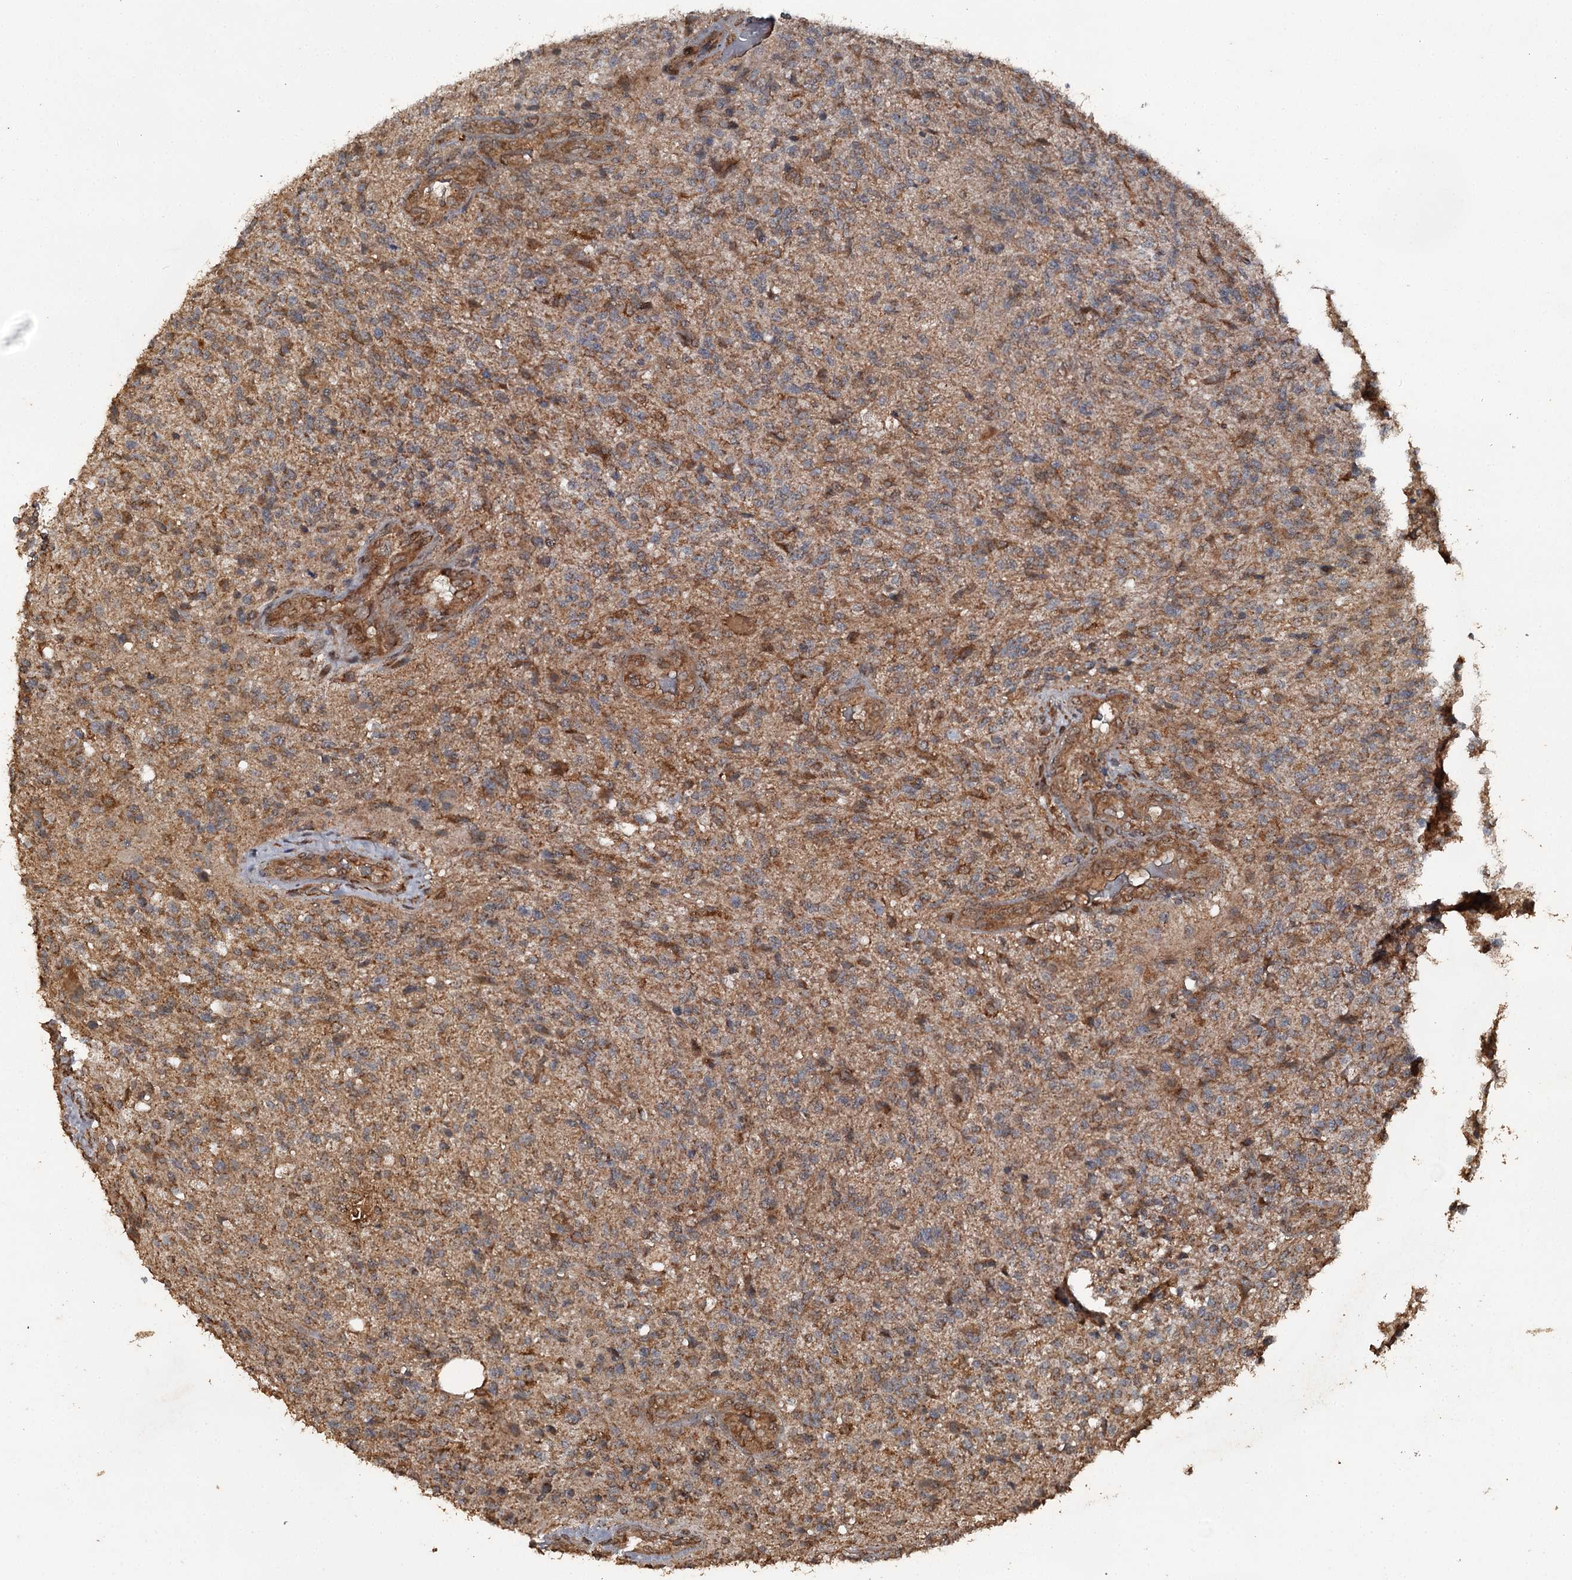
{"staining": {"intensity": "moderate", "quantity": ">75%", "location": "cytoplasmic/membranous"}, "tissue": "glioma", "cell_type": "Tumor cells", "image_type": "cancer", "snomed": [{"axis": "morphology", "description": "Glioma, malignant, High grade"}, {"axis": "topography", "description": "Brain"}], "caption": "High-magnification brightfield microscopy of glioma stained with DAB (3,3'-diaminobenzidine) (brown) and counterstained with hematoxylin (blue). tumor cells exhibit moderate cytoplasmic/membranous positivity is seen in approximately>75% of cells.", "gene": "WIPI1", "patient": {"sex": "male", "age": 56}}